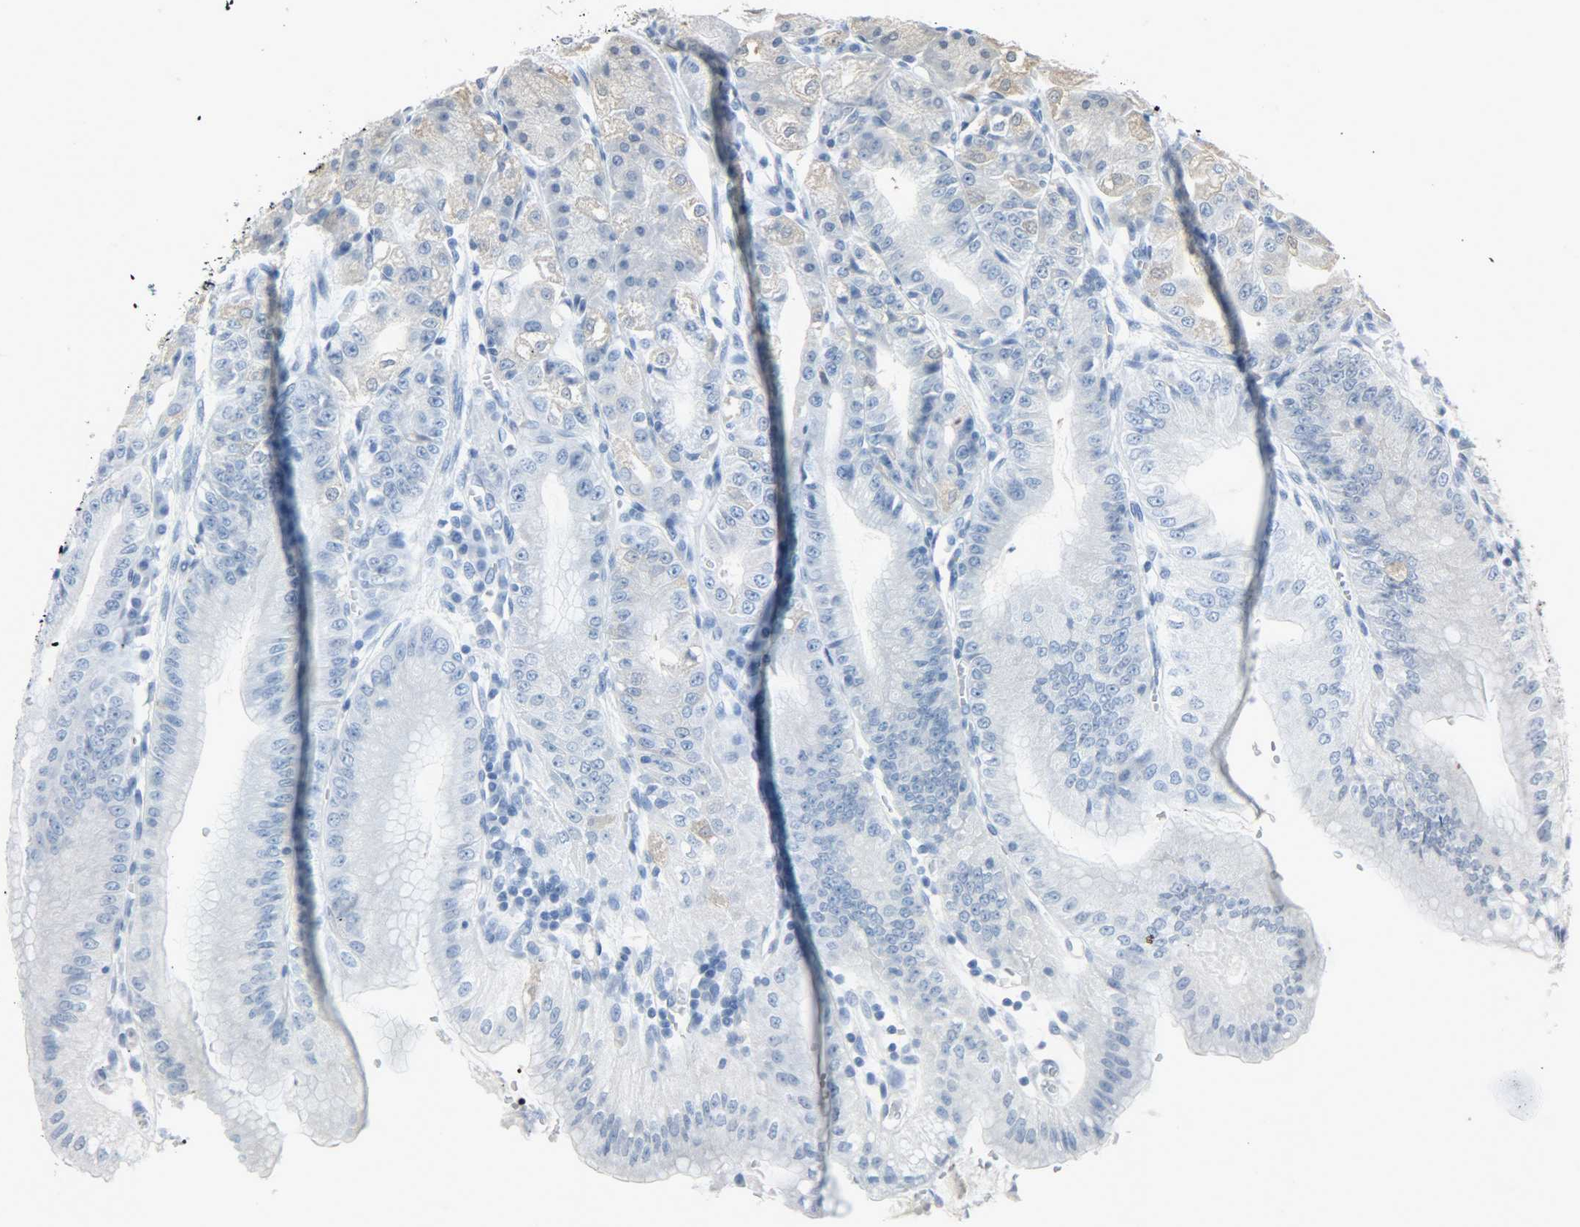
{"staining": {"intensity": "weak", "quantity": "25%-75%", "location": "cytoplasmic/membranous"}, "tissue": "stomach", "cell_type": "Glandular cells", "image_type": "normal", "snomed": [{"axis": "morphology", "description": "Normal tissue, NOS"}, {"axis": "topography", "description": "Stomach, lower"}], "caption": "Unremarkable stomach was stained to show a protein in brown. There is low levels of weak cytoplasmic/membranous positivity in approximately 25%-75% of glandular cells. (brown staining indicates protein expression, while blue staining denotes nuclei).", "gene": "LDHB", "patient": {"sex": "male", "age": 71}}